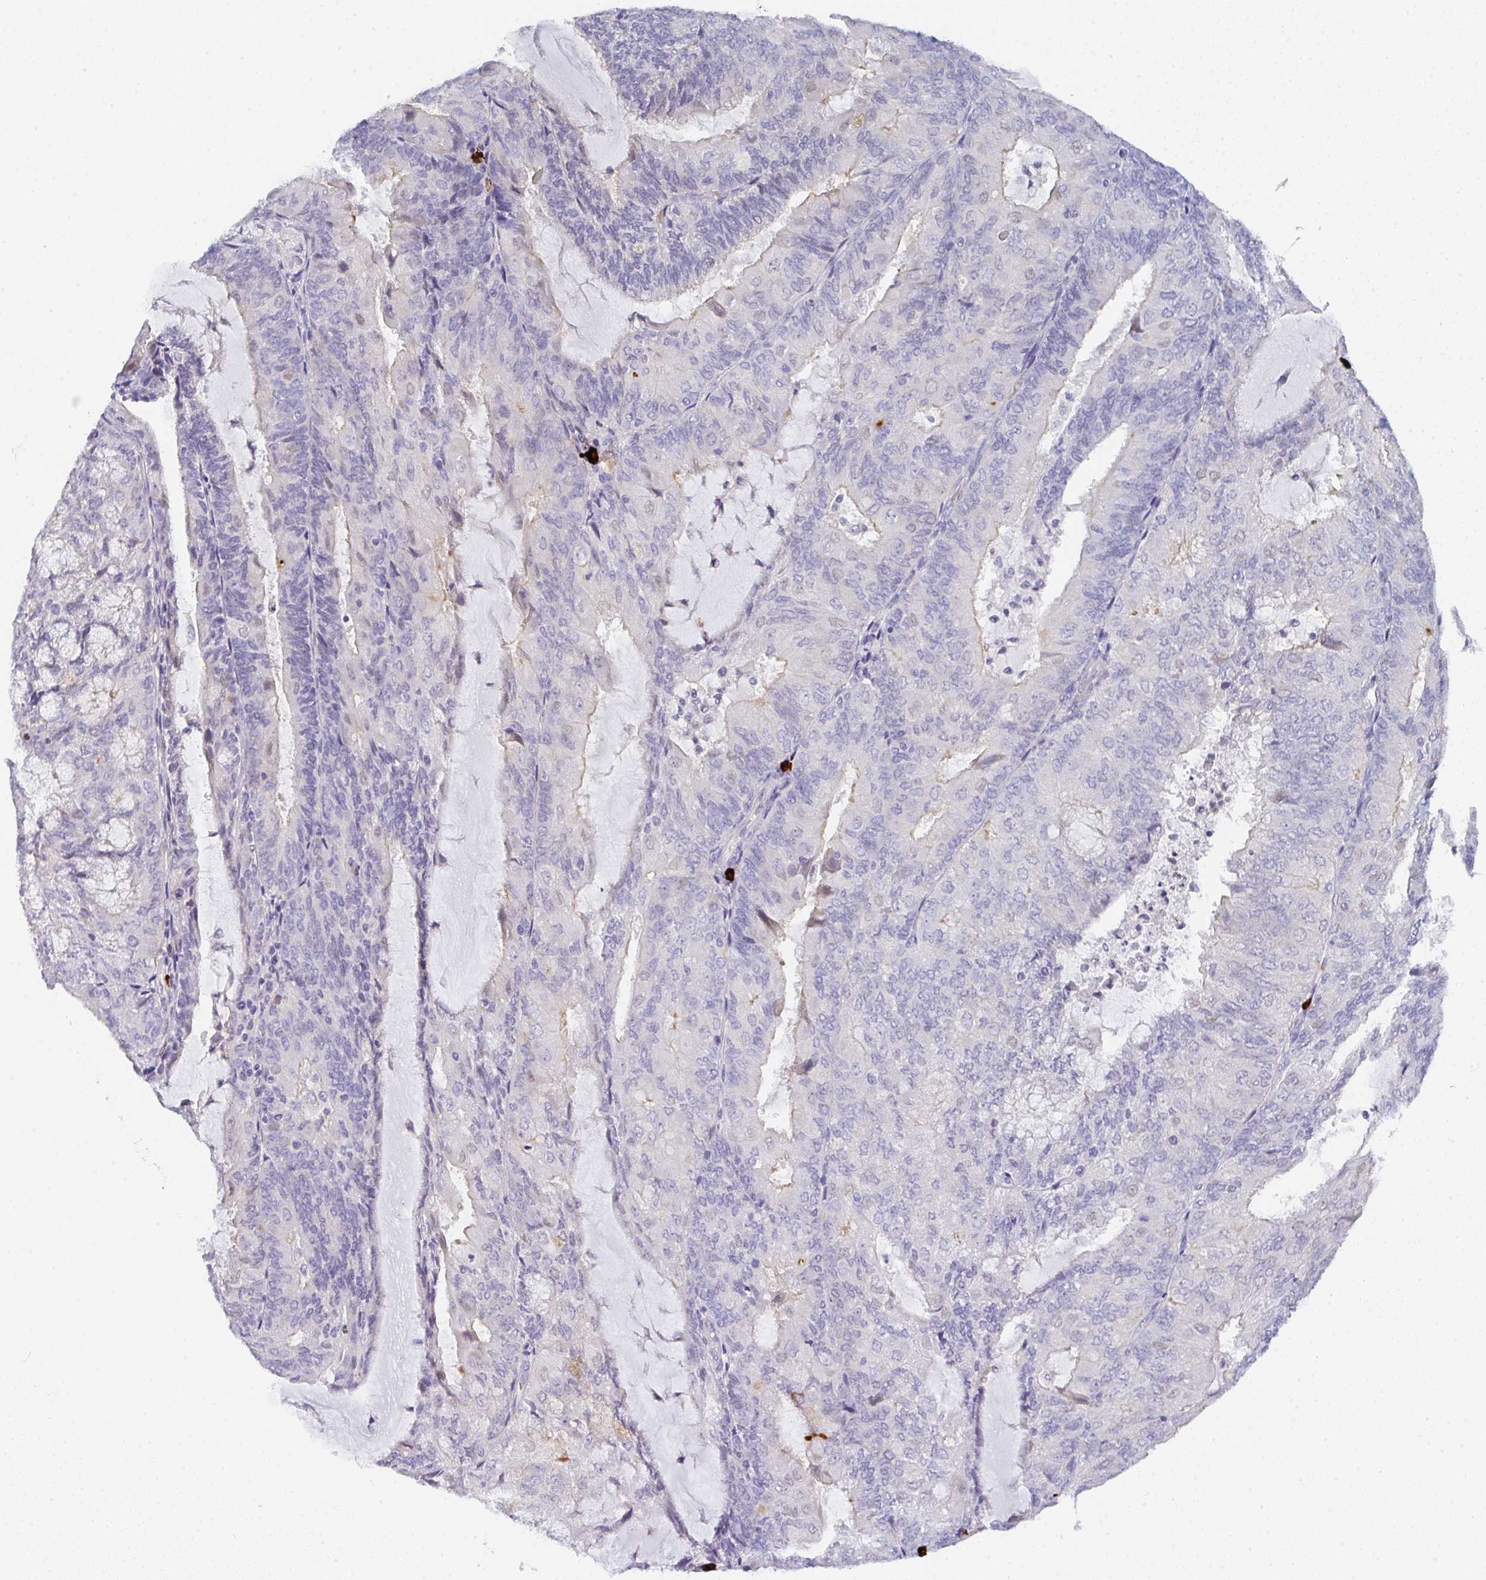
{"staining": {"intensity": "strong", "quantity": "<25%", "location": "cytoplasmic/membranous"}, "tissue": "endometrial cancer", "cell_type": "Tumor cells", "image_type": "cancer", "snomed": [{"axis": "morphology", "description": "Adenocarcinoma, NOS"}, {"axis": "topography", "description": "Endometrium"}], "caption": "Immunohistochemistry micrograph of human endometrial cancer stained for a protein (brown), which displays medium levels of strong cytoplasmic/membranous staining in about <25% of tumor cells.", "gene": "CACNA1S", "patient": {"sex": "female", "age": 81}}